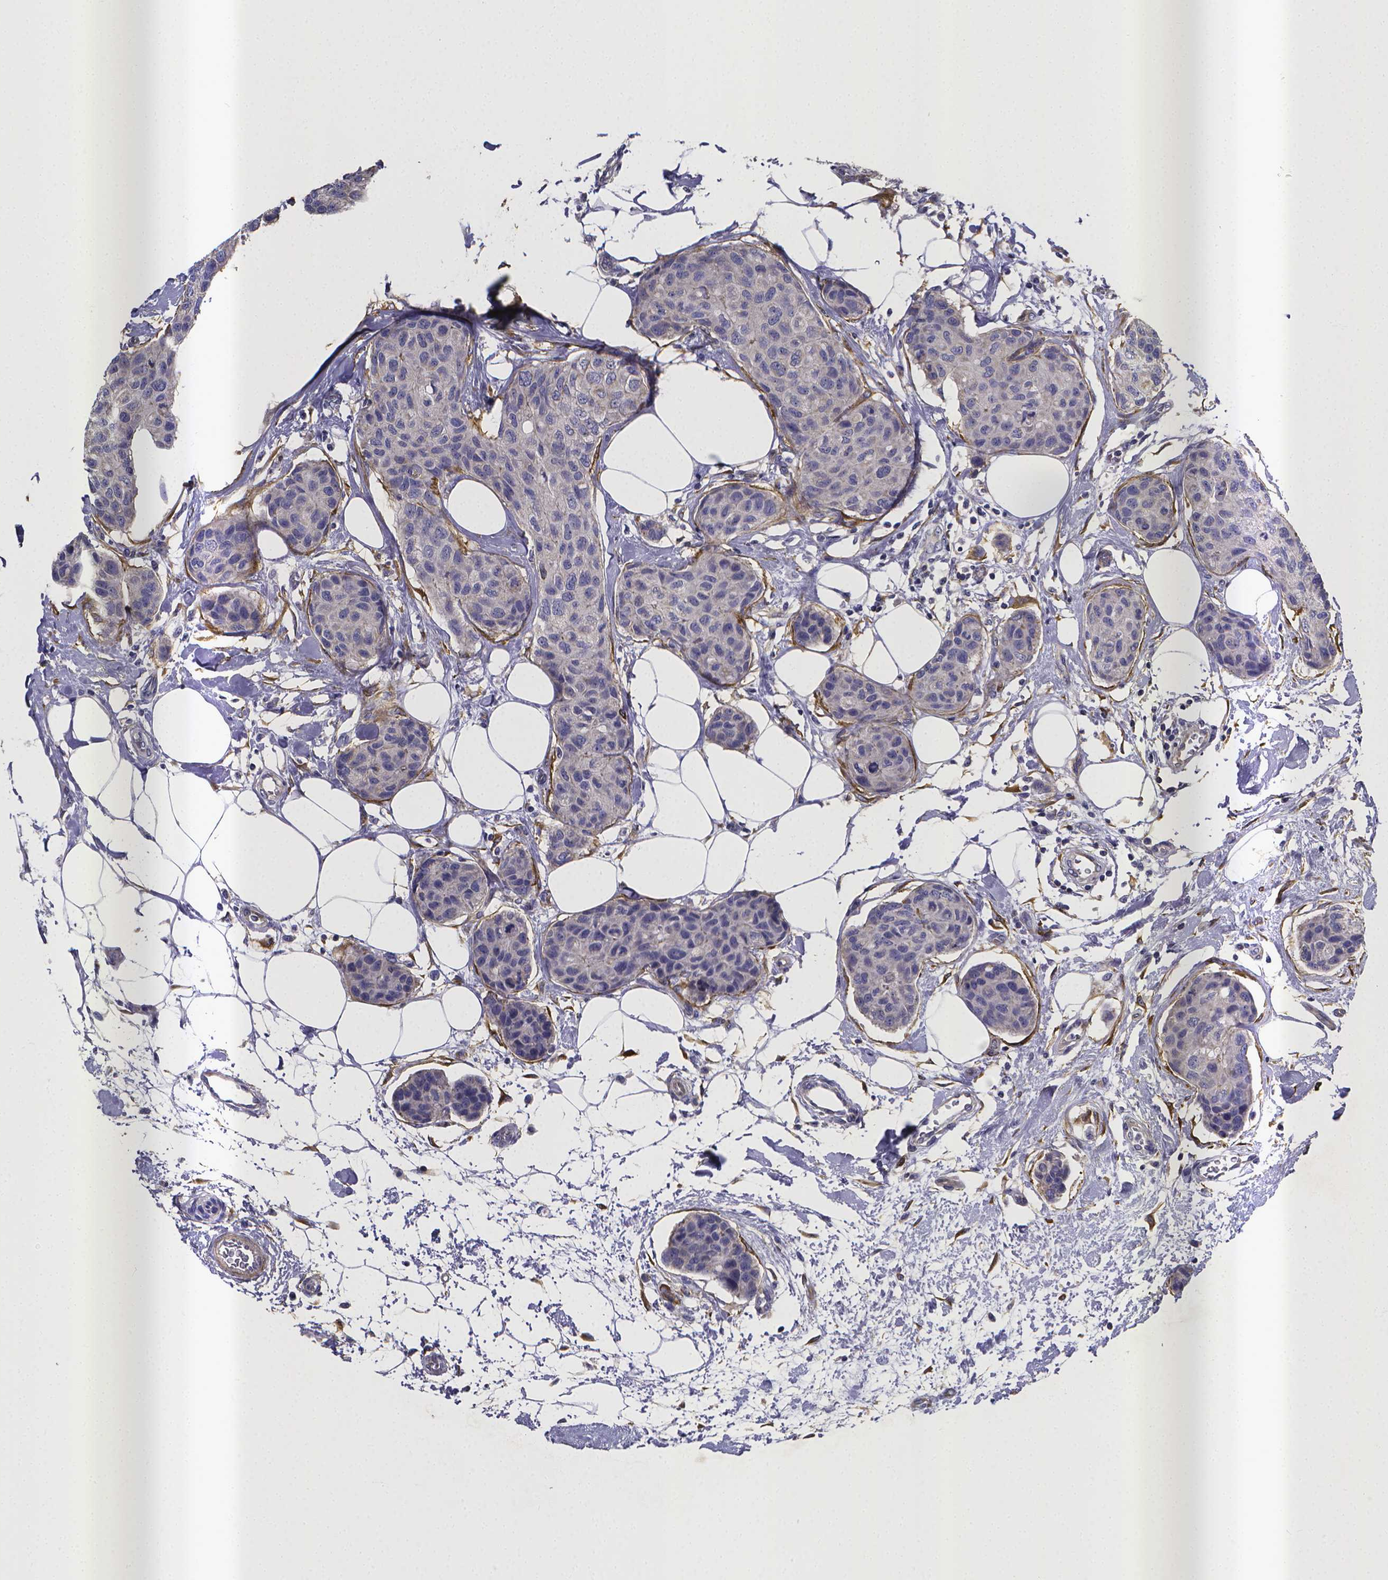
{"staining": {"intensity": "negative", "quantity": "none", "location": "none"}, "tissue": "breast cancer", "cell_type": "Tumor cells", "image_type": "cancer", "snomed": [{"axis": "morphology", "description": "Duct carcinoma"}, {"axis": "topography", "description": "Breast"}], "caption": "This is an immunohistochemistry (IHC) image of human breast cancer (infiltrating ductal carcinoma). There is no expression in tumor cells.", "gene": "RERG", "patient": {"sex": "female", "age": 80}}